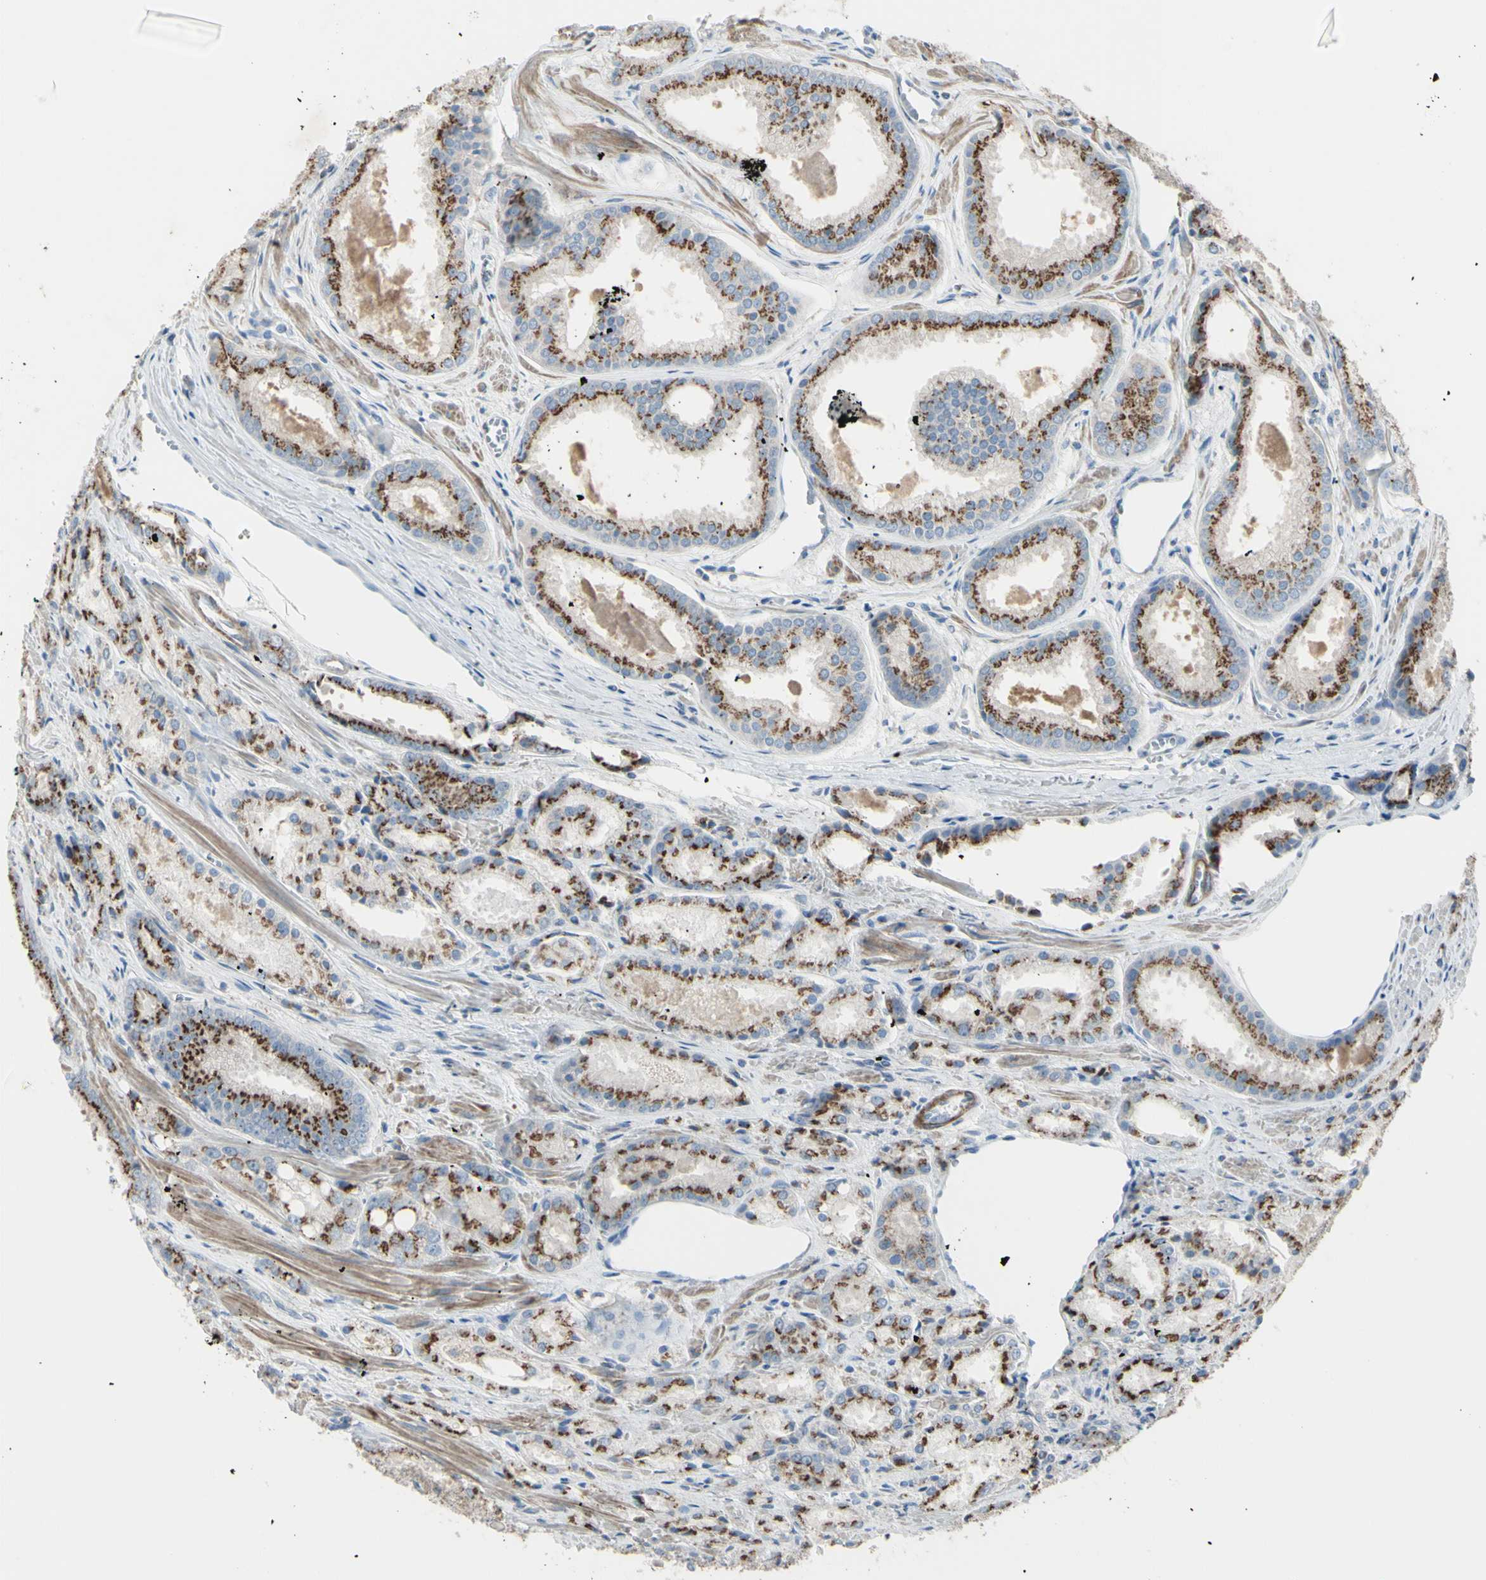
{"staining": {"intensity": "moderate", "quantity": ">75%", "location": "cytoplasmic/membranous"}, "tissue": "prostate cancer", "cell_type": "Tumor cells", "image_type": "cancer", "snomed": [{"axis": "morphology", "description": "Adenocarcinoma, Low grade"}, {"axis": "topography", "description": "Prostate"}], "caption": "IHC of human low-grade adenocarcinoma (prostate) demonstrates medium levels of moderate cytoplasmic/membranous expression in about >75% of tumor cells. Immunohistochemistry (ihc) stains the protein of interest in brown and the nuclei are stained blue.", "gene": "B4GALT3", "patient": {"sex": "male", "age": 64}}